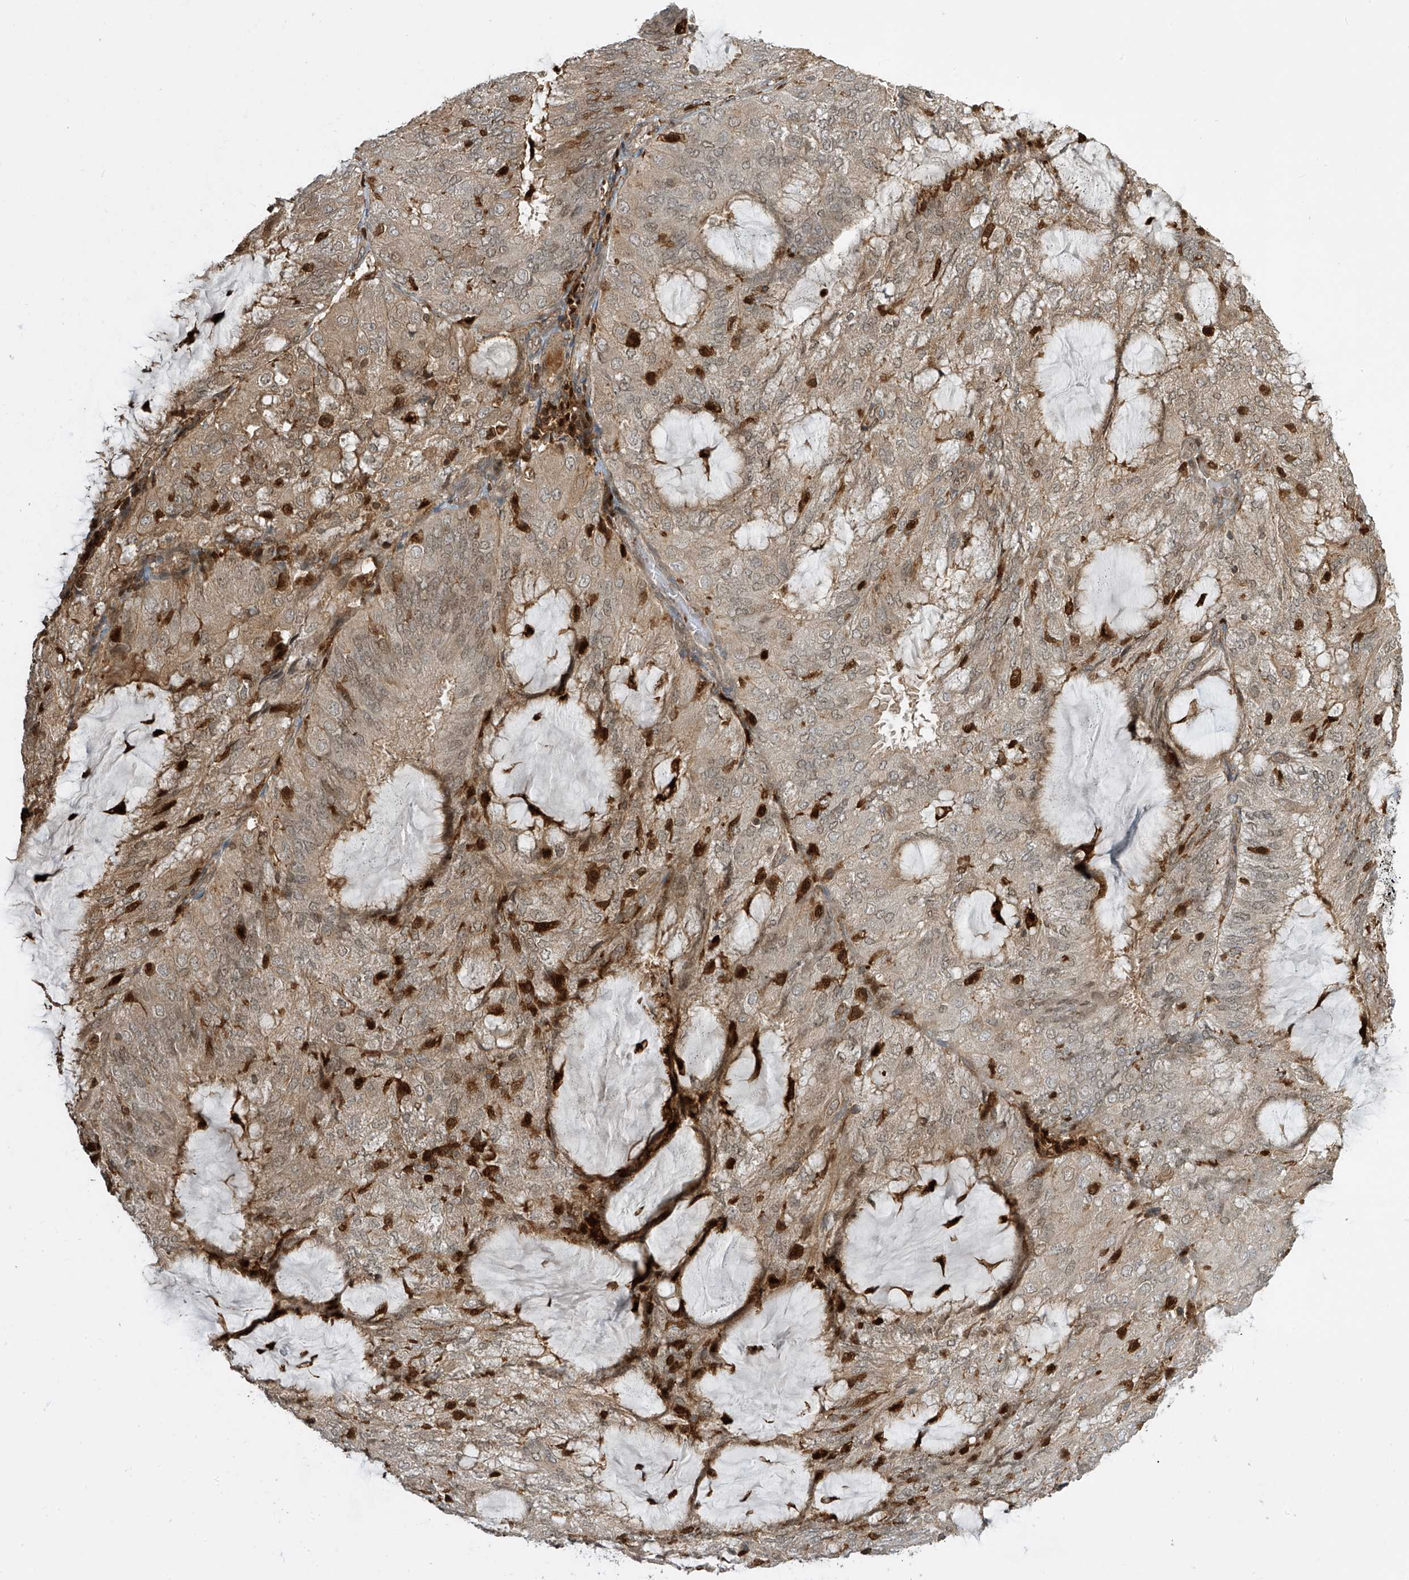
{"staining": {"intensity": "weak", "quantity": "25%-75%", "location": "cytoplasmic/membranous"}, "tissue": "endometrial cancer", "cell_type": "Tumor cells", "image_type": "cancer", "snomed": [{"axis": "morphology", "description": "Adenocarcinoma, NOS"}, {"axis": "topography", "description": "Endometrium"}], "caption": "Endometrial cancer (adenocarcinoma) stained for a protein (brown) displays weak cytoplasmic/membranous positive expression in about 25%-75% of tumor cells.", "gene": "ATAD2B", "patient": {"sex": "female", "age": 81}}